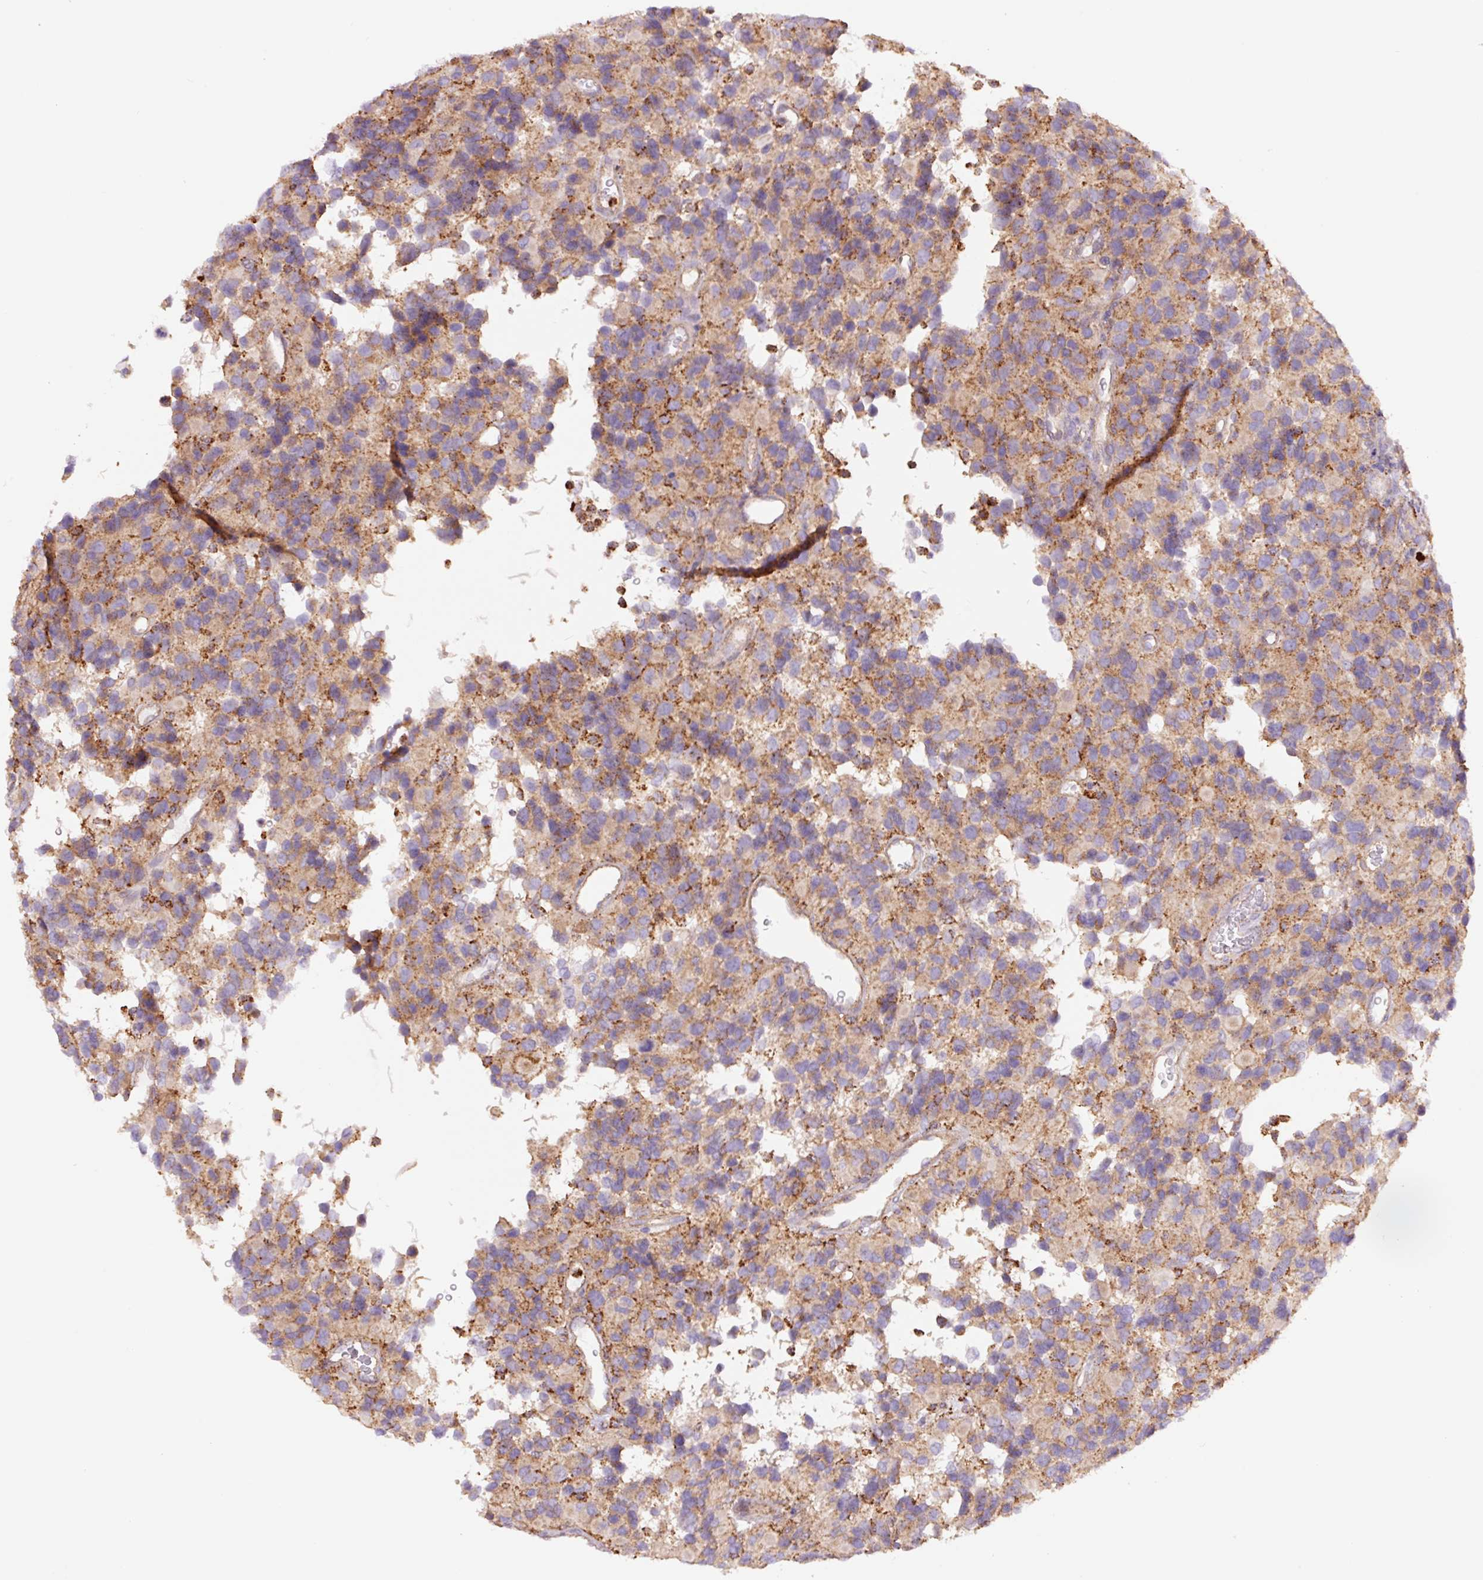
{"staining": {"intensity": "moderate", "quantity": ">75%", "location": "cytoplasmic/membranous"}, "tissue": "glioma", "cell_type": "Tumor cells", "image_type": "cancer", "snomed": [{"axis": "morphology", "description": "Glioma, malignant, High grade"}, {"axis": "topography", "description": "Brain"}], "caption": "The immunohistochemical stain shows moderate cytoplasmic/membranous expression in tumor cells of glioma tissue.", "gene": "SH2D6", "patient": {"sex": "male", "age": 77}}